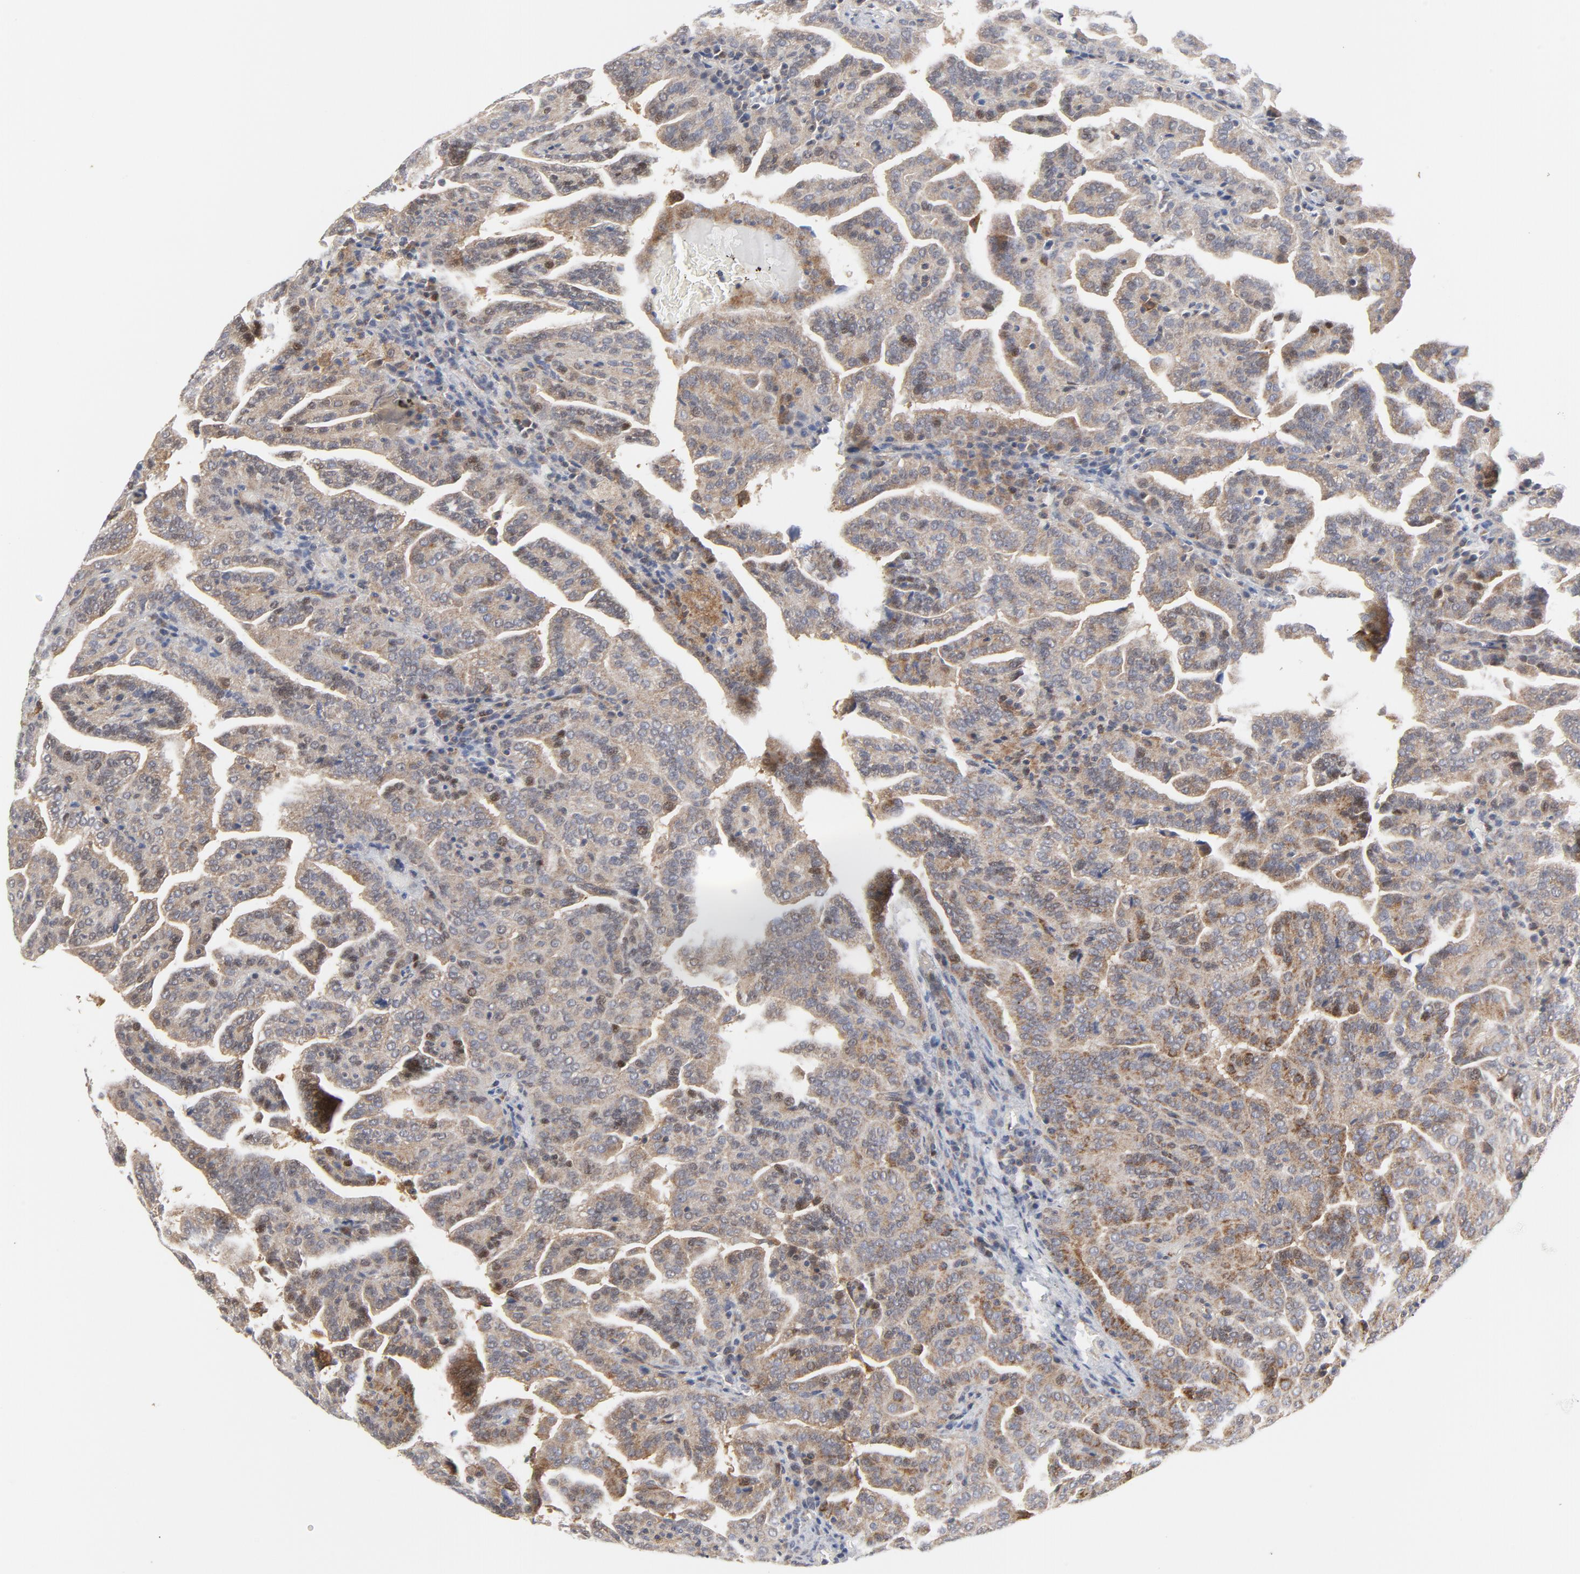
{"staining": {"intensity": "moderate", "quantity": ">75%", "location": "cytoplasmic/membranous"}, "tissue": "renal cancer", "cell_type": "Tumor cells", "image_type": "cancer", "snomed": [{"axis": "morphology", "description": "Adenocarcinoma, NOS"}, {"axis": "topography", "description": "Kidney"}], "caption": "Renal adenocarcinoma was stained to show a protein in brown. There is medium levels of moderate cytoplasmic/membranous positivity in about >75% of tumor cells.", "gene": "RAPGEF4", "patient": {"sex": "male", "age": 61}}